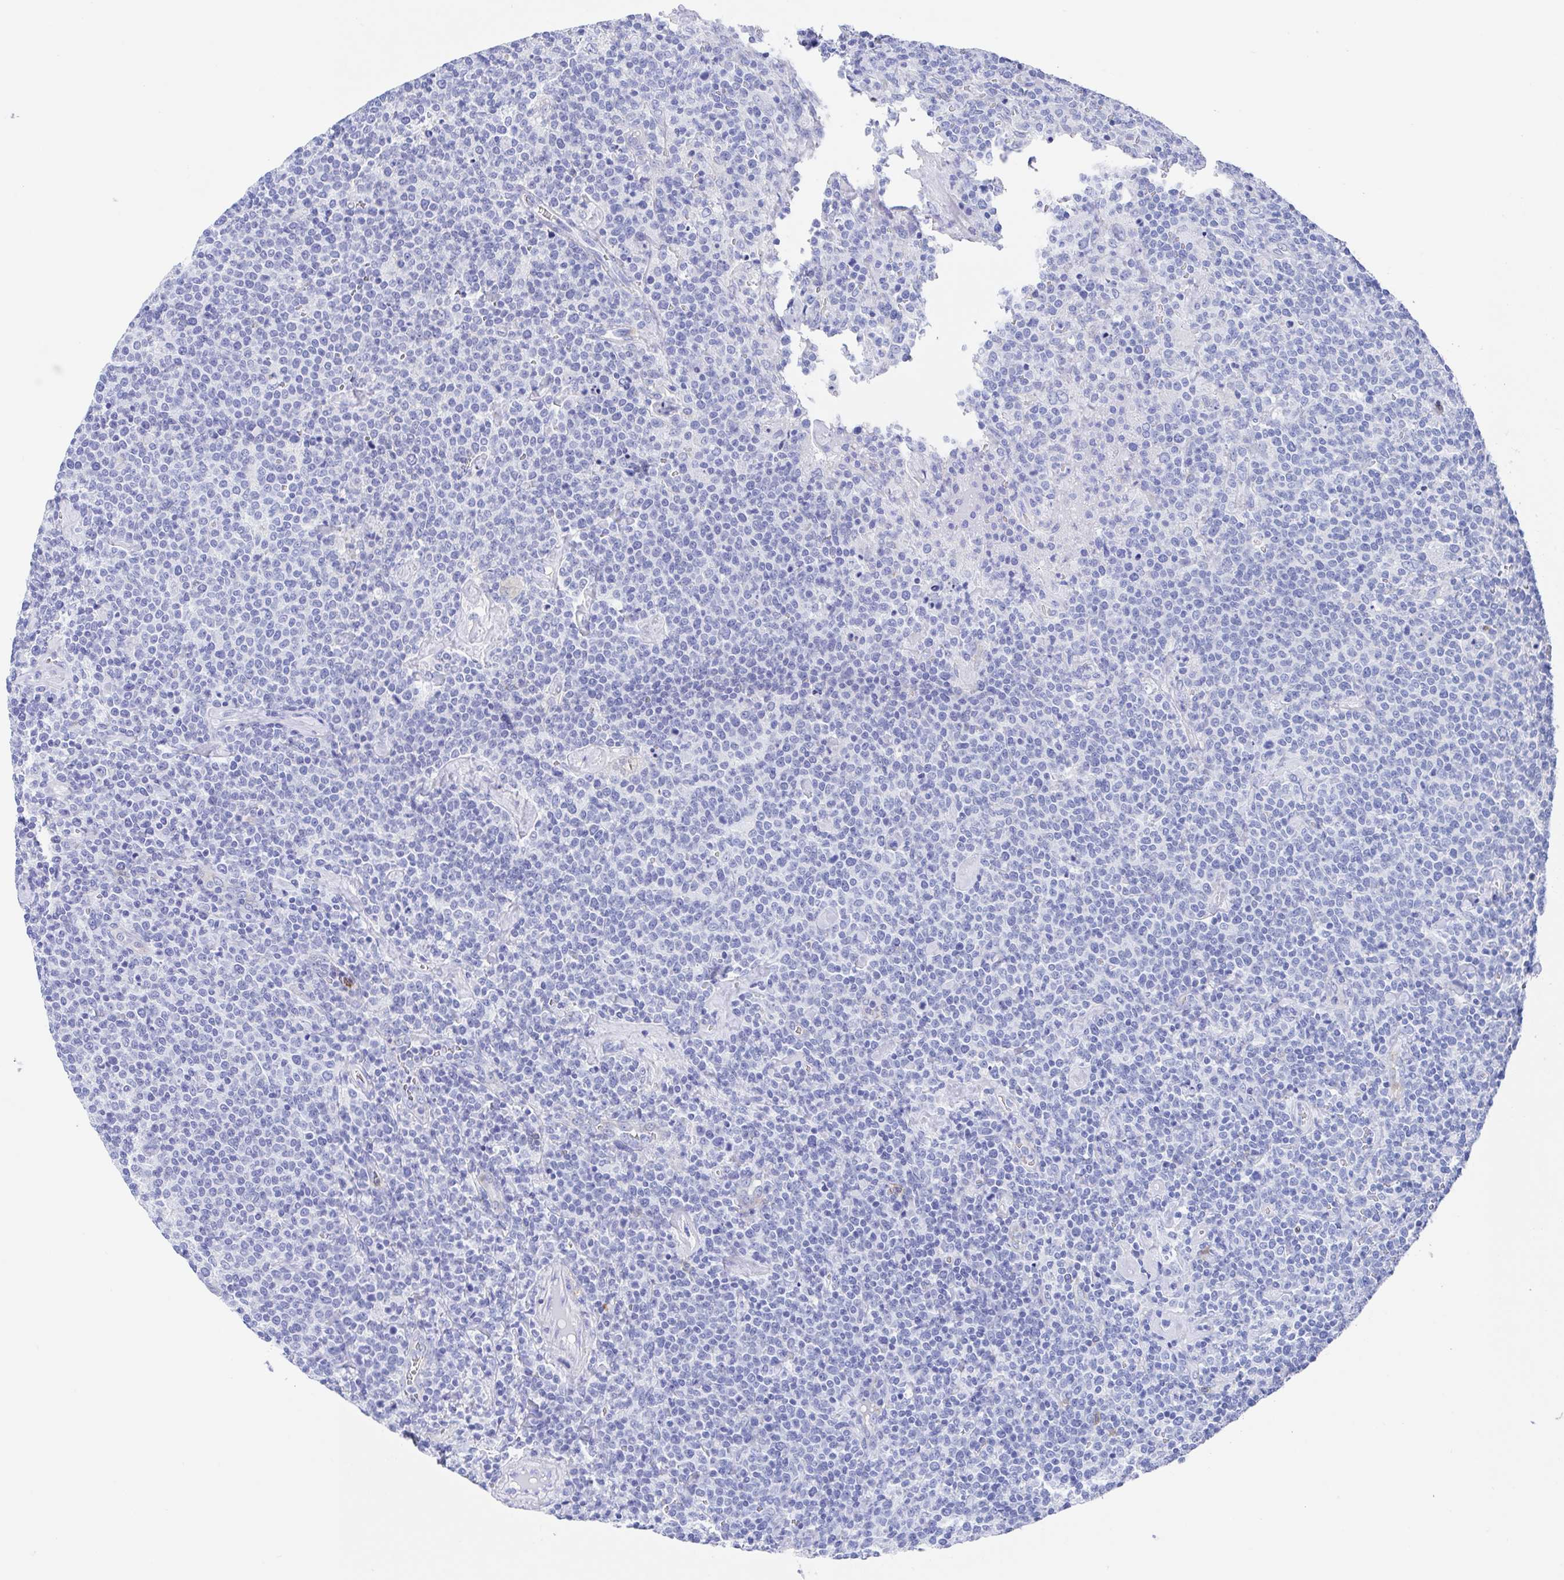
{"staining": {"intensity": "negative", "quantity": "none", "location": "none"}, "tissue": "lymphoma", "cell_type": "Tumor cells", "image_type": "cancer", "snomed": [{"axis": "morphology", "description": "Malignant lymphoma, non-Hodgkin's type, High grade"}, {"axis": "topography", "description": "Lymph node"}], "caption": "The photomicrograph displays no significant positivity in tumor cells of lymphoma.", "gene": "FCGR3A", "patient": {"sex": "male", "age": 61}}